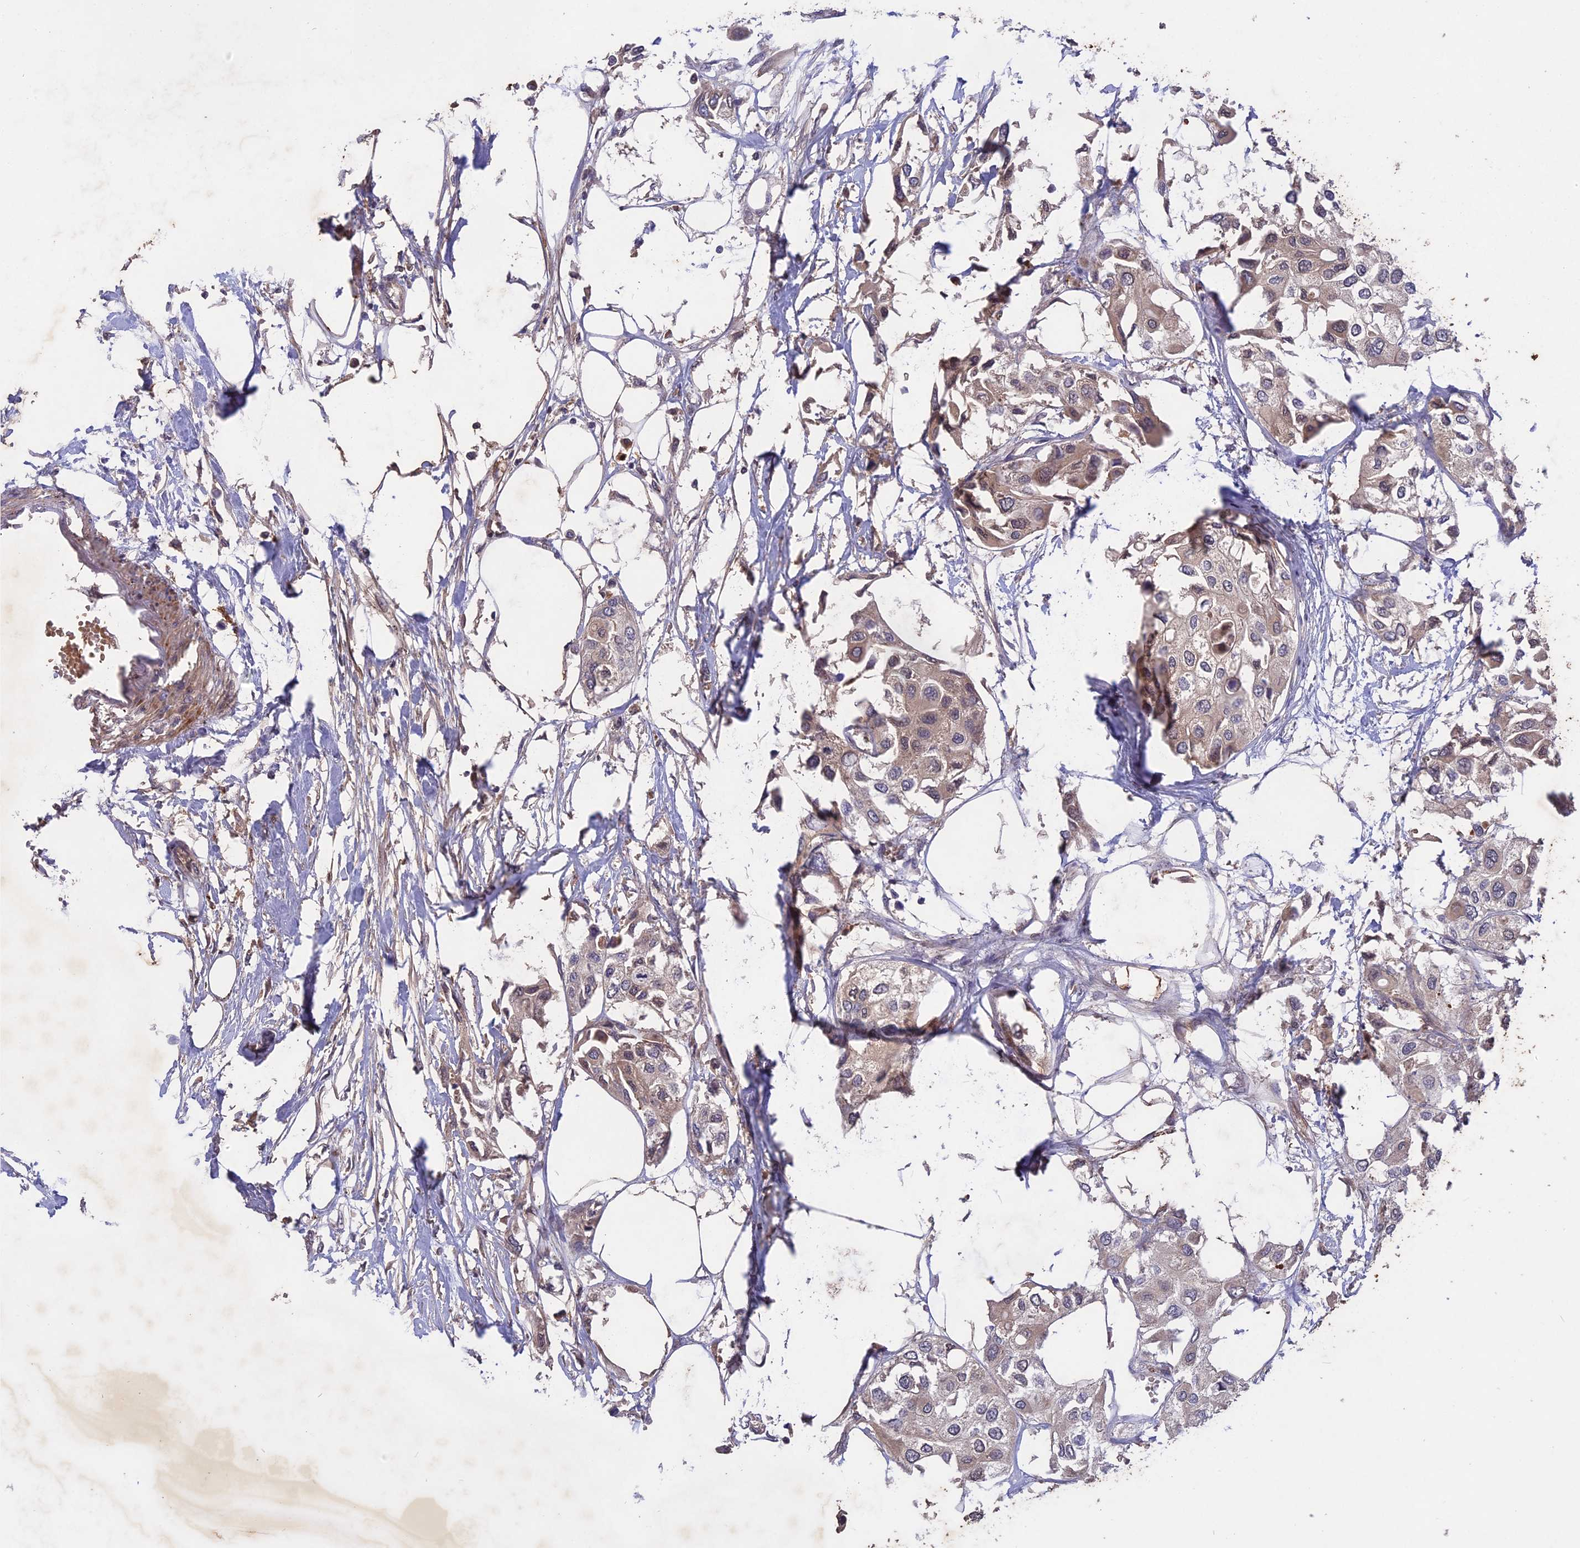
{"staining": {"intensity": "weak", "quantity": "25%-75%", "location": "cytoplasmic/membranous"}, "tissue": "urothelial cancer", "cell_type": "Tumor cells", "image_type": "cancer", "snomed": [{"axis": "morphology", "description": "Urothelial carcinoma, High grade"}, {"axis": "topography", "description": "Urinary bladder"}], "caption": "Immunohistochemical staining of human high-grade urothelial carcinoma shows low levels of weak cytoplasmic/membranous staining in approximately 25%-75% of tumor cells. The staining is performed using DAB brown chromogen to label protein expression. The nuclei are counter-stained blue using hematoxylin.", "gene": "ADO", "patient": {"sex": "male", "age": 64}}